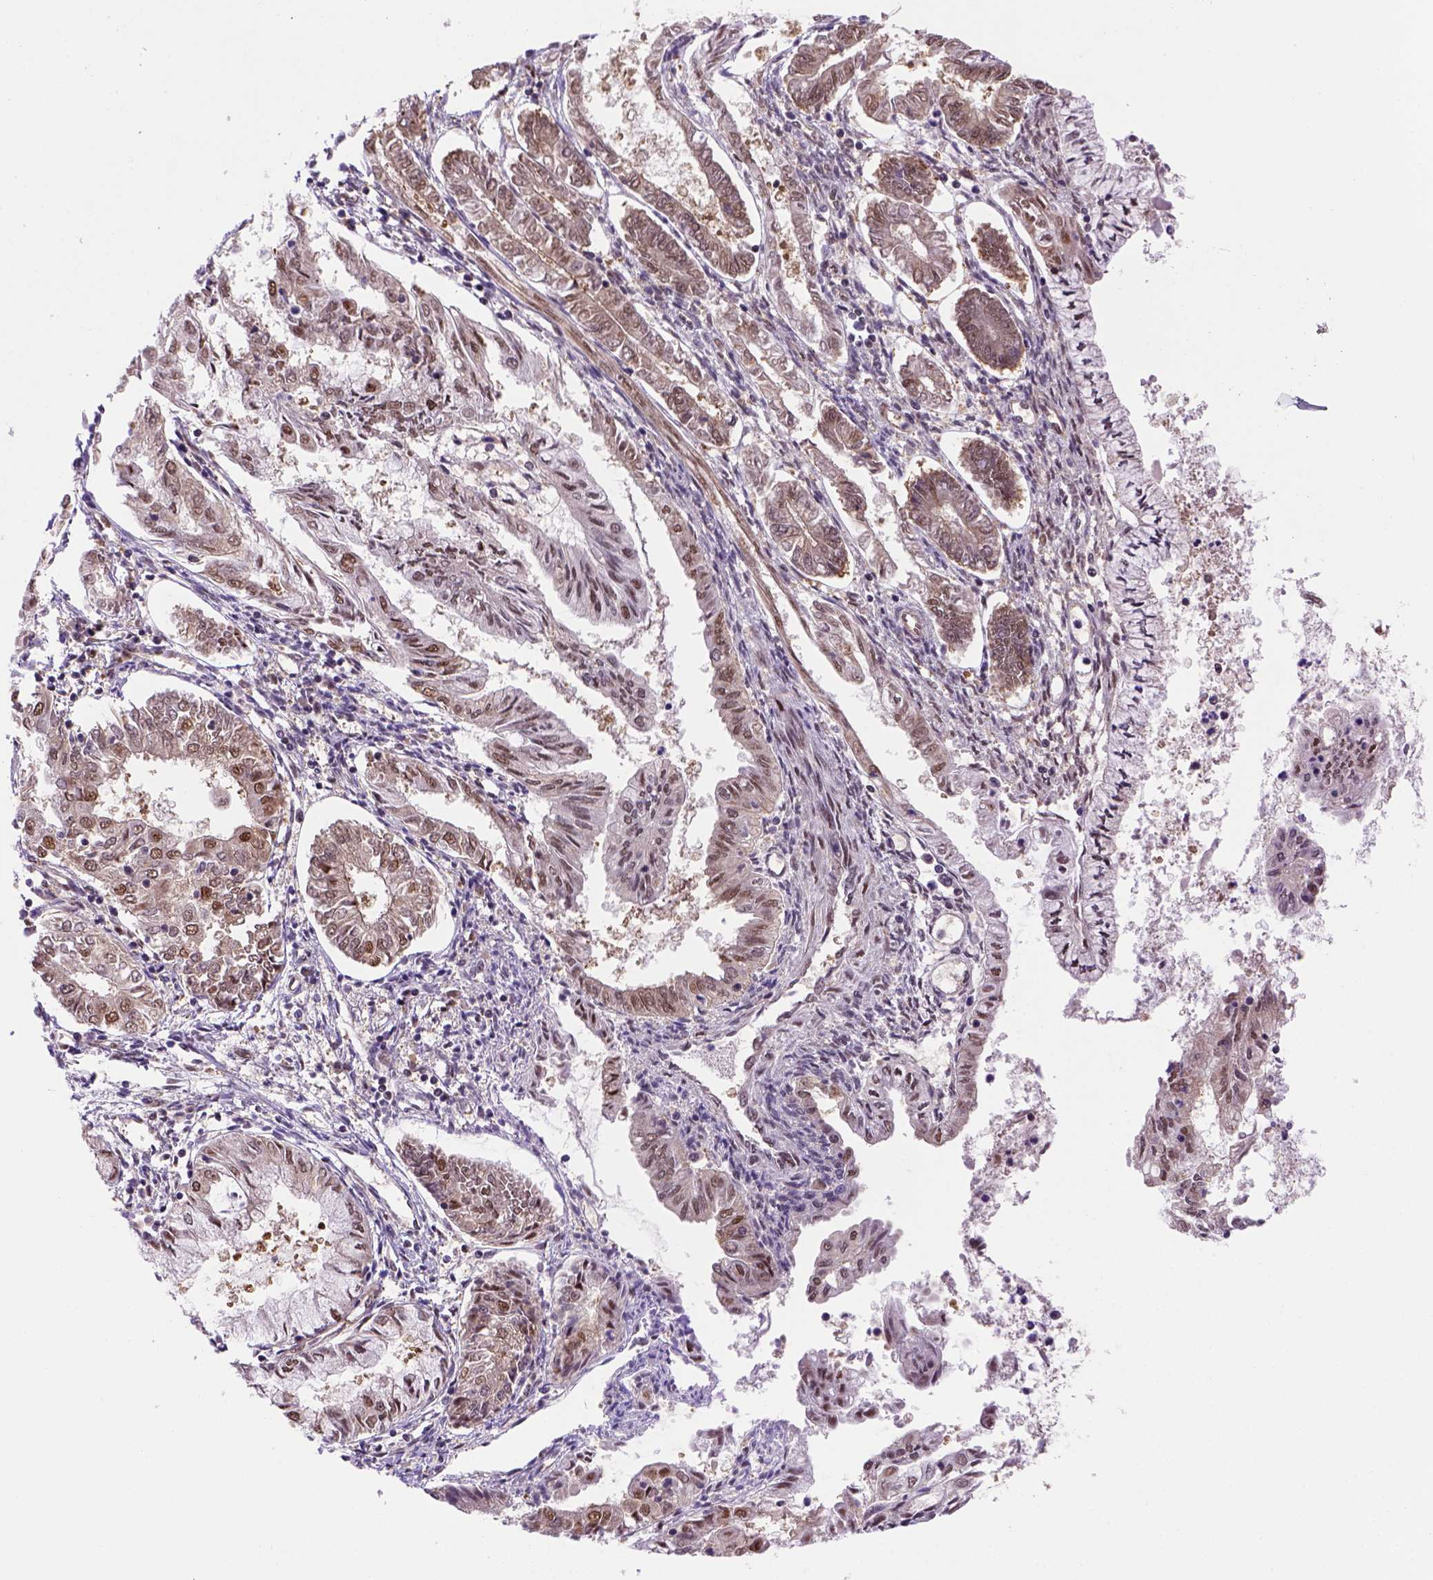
{"staining": {"intensity": "moderate", "quantity": ">75%", "location": "nuclear"}, "tissue": "endometrial cancer", "cell_type": "Tumor cells", "image_type": "cancer", "snomed": [{"axis": "morphology", "description": "Adenocarcinoma, NOS"}, {"axis": "topography", "description": "Endometrium"}], "caption": "An immunohistochemistry (IHC) micrograph of neoplastic tissue is shown. Protein staining in brown highlights moderate nuclear positivity in endometrial cancer within tumor cells. (IHC, brightfield microscopy, high magnification).", "gene": "PSMC2", "patient": {"sex": "female", "age": 68}}